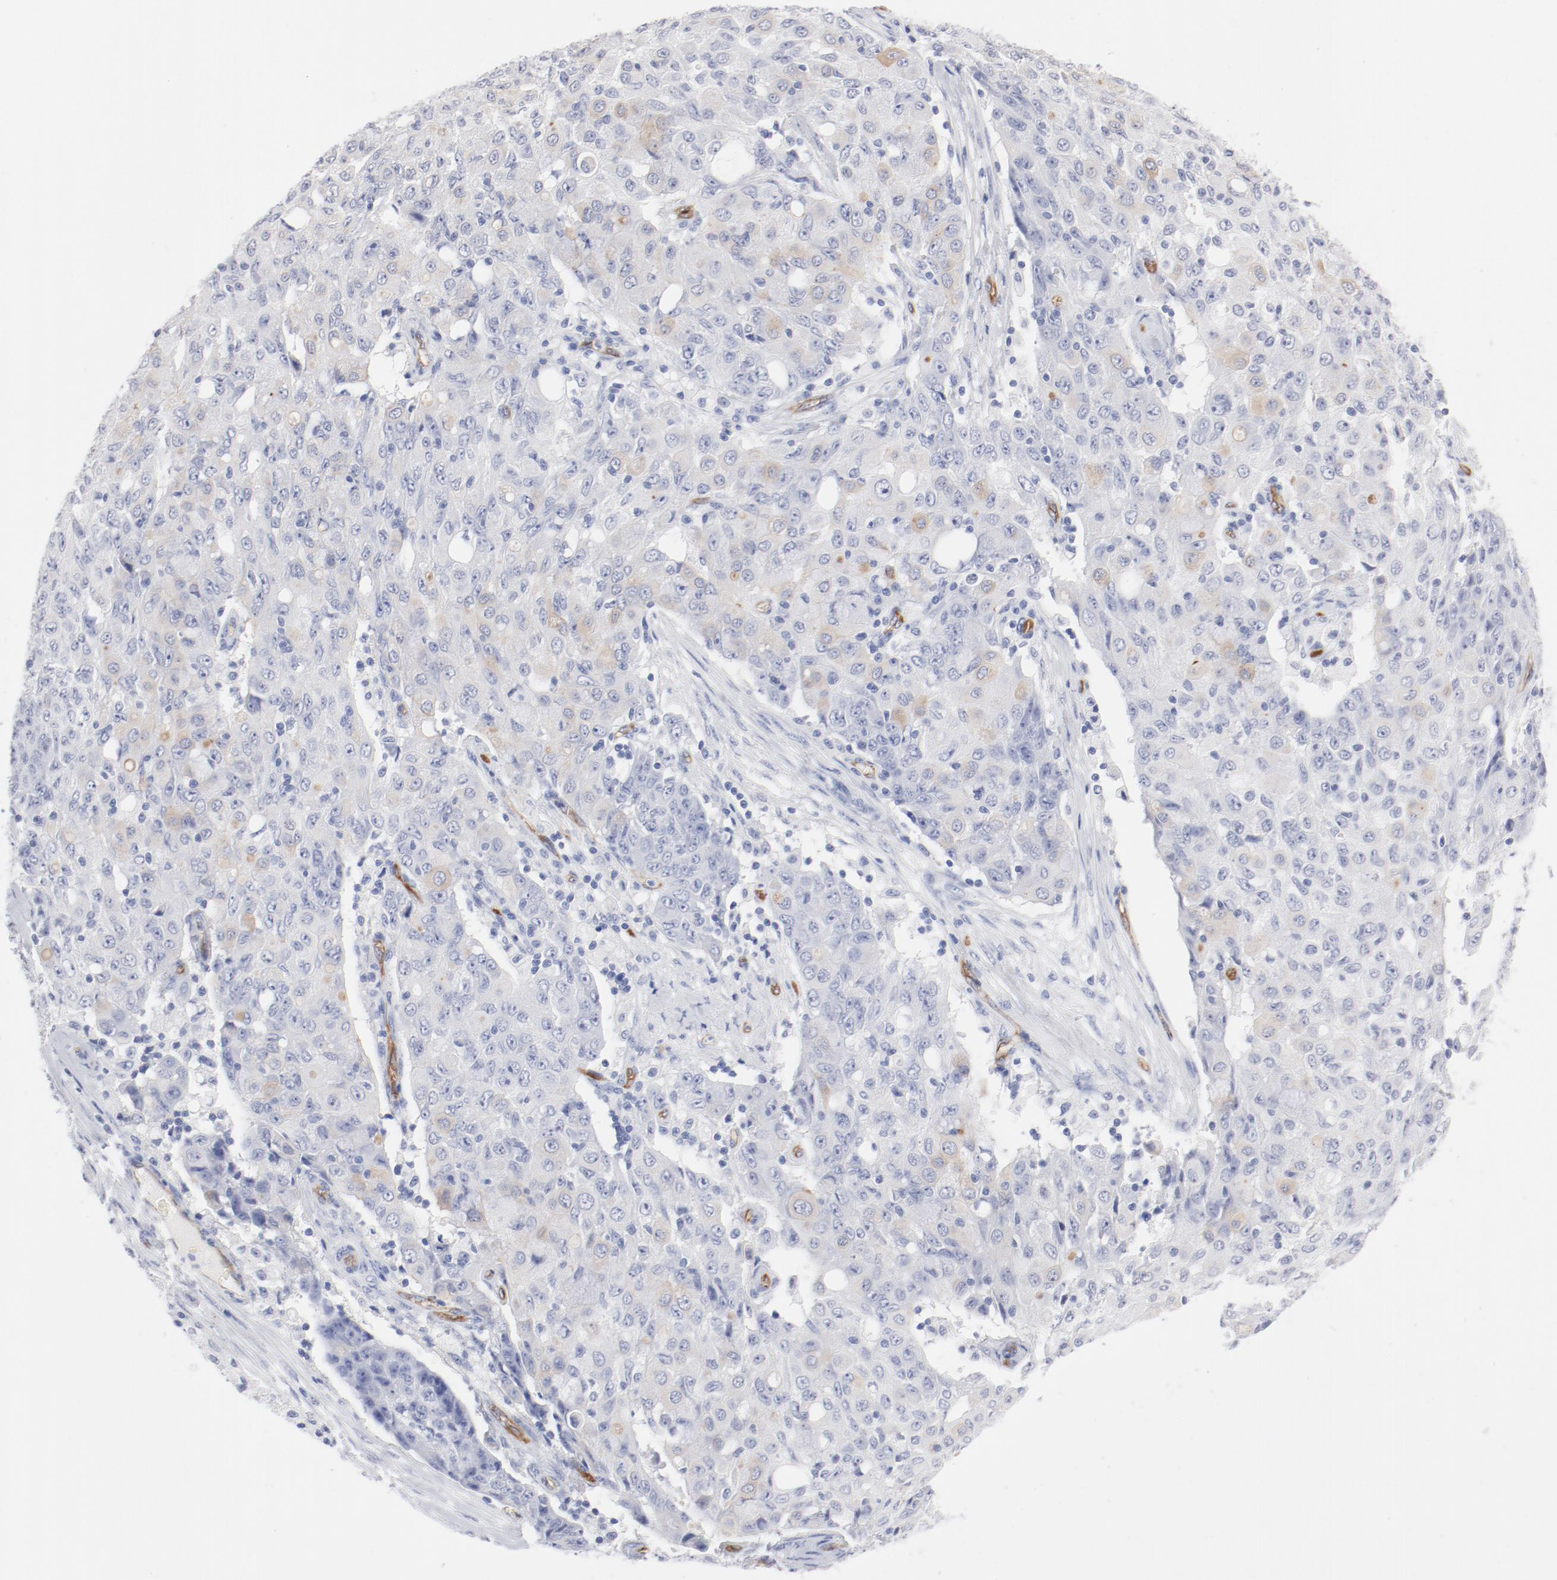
{"staining": {"intensity": "weak", "quantity": "<25%", "location": "cytoplasmic/membranous"}, "tissue": "ovarian cancer", "cell_type": "Tumor cells", "image_type": "cancer", "snomed": [{"axis": "morphology", "description": "Carcinoma, endometroid"}, {"axis": "topography", "description": "Ovary"}], "caption": "Ovarian endometroid carcinoma stained for a protein using IHC reveals no expression tumor cells.", "gene": "SHANK3", "patient": {"sex": "female", "age": 42}}